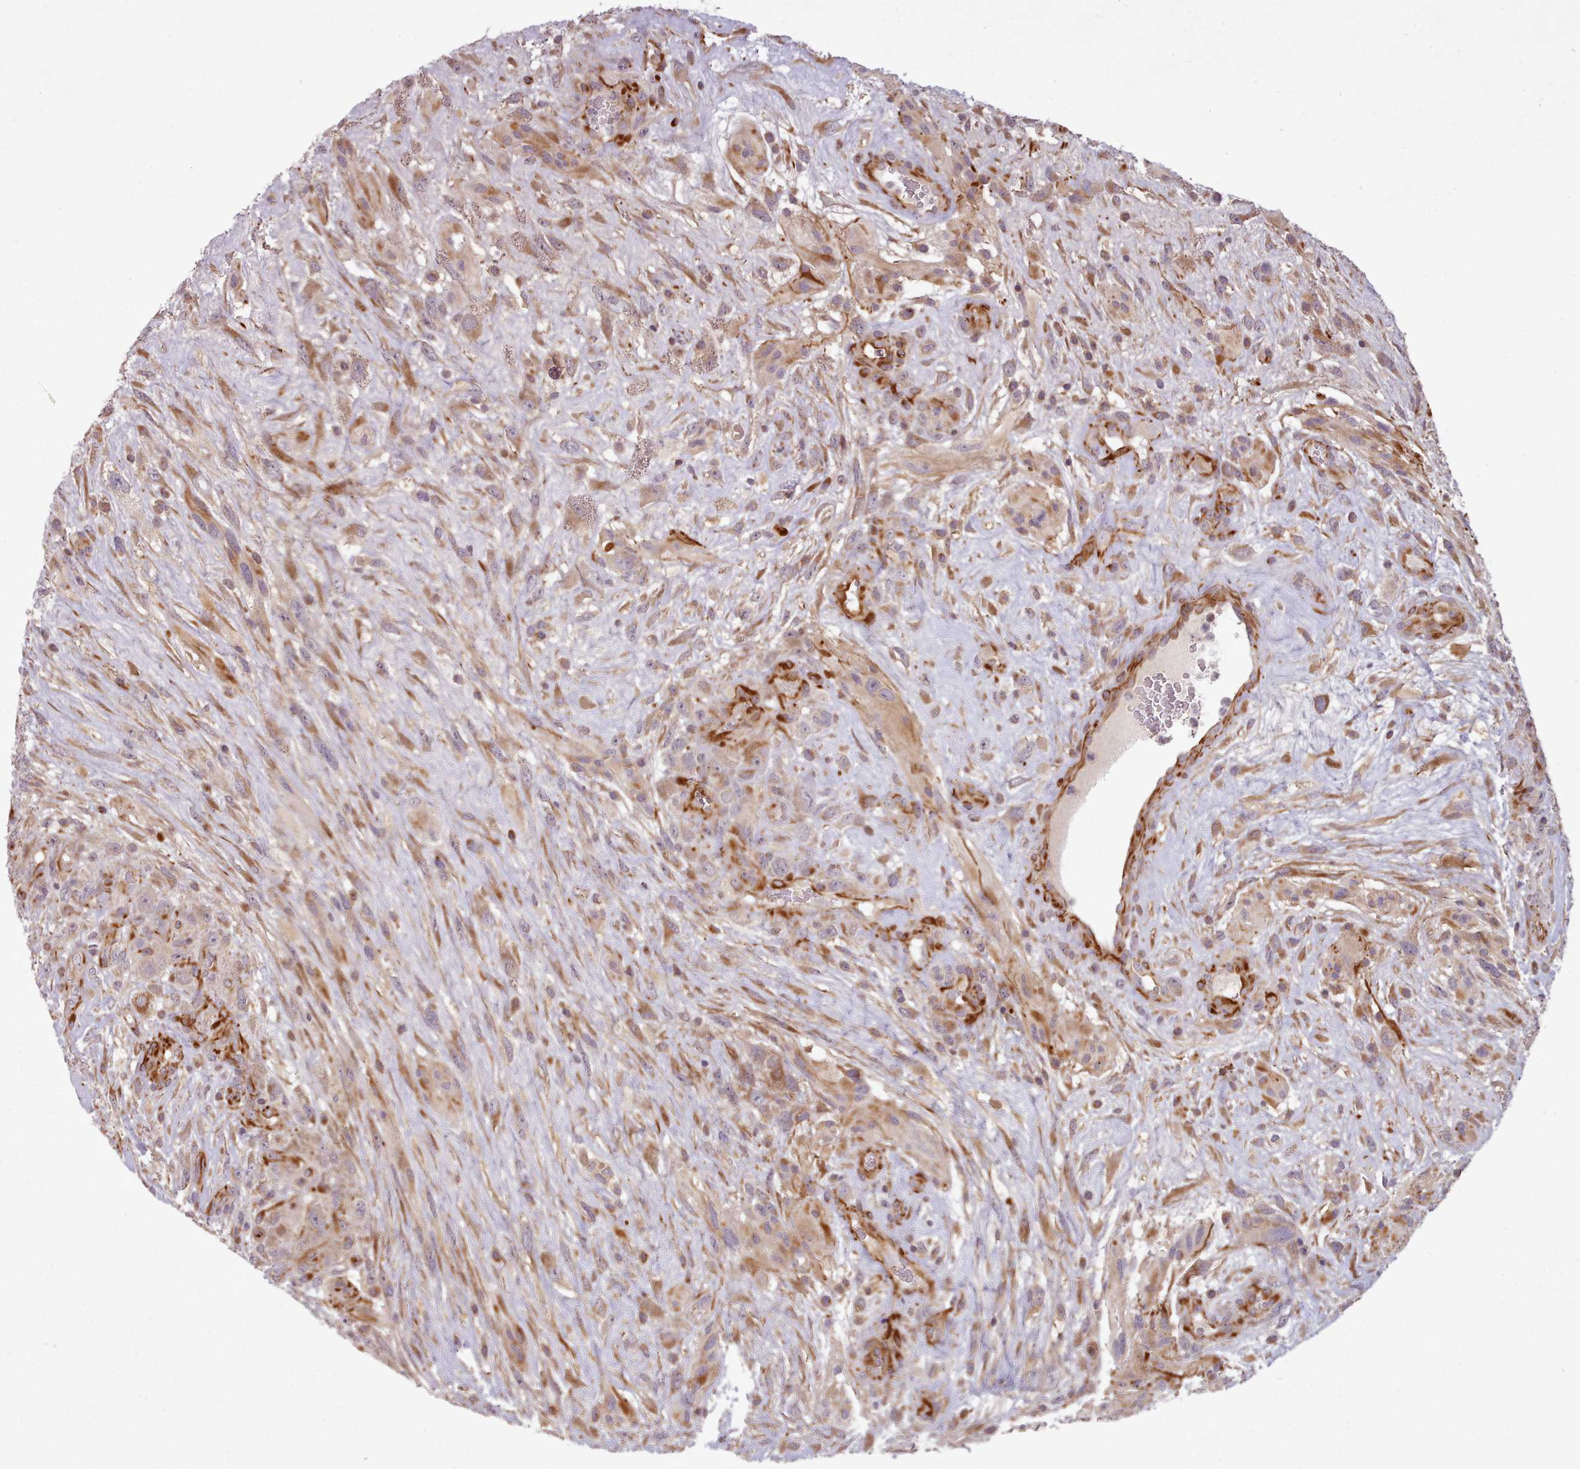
{"staining": {"intensity": "moderate", "quantity": "<25%", "location": "cytoplasmic/membranous"}, "tissue": "glioma", "cell_type": "Tumor cells", "image_type": "cancer", "snomed": [{"axis": "morphology", "description": "Glioma, malignant, High grade"}, {"axis": "topography", "description": "Brain"}], "caption": "Moderate cytoplasmic/membranous protein expression is appreciated in about <25% of tumor cells in glioma.", "gene": "GBGT1", "patient": {"sex": "male", "age": 61}}